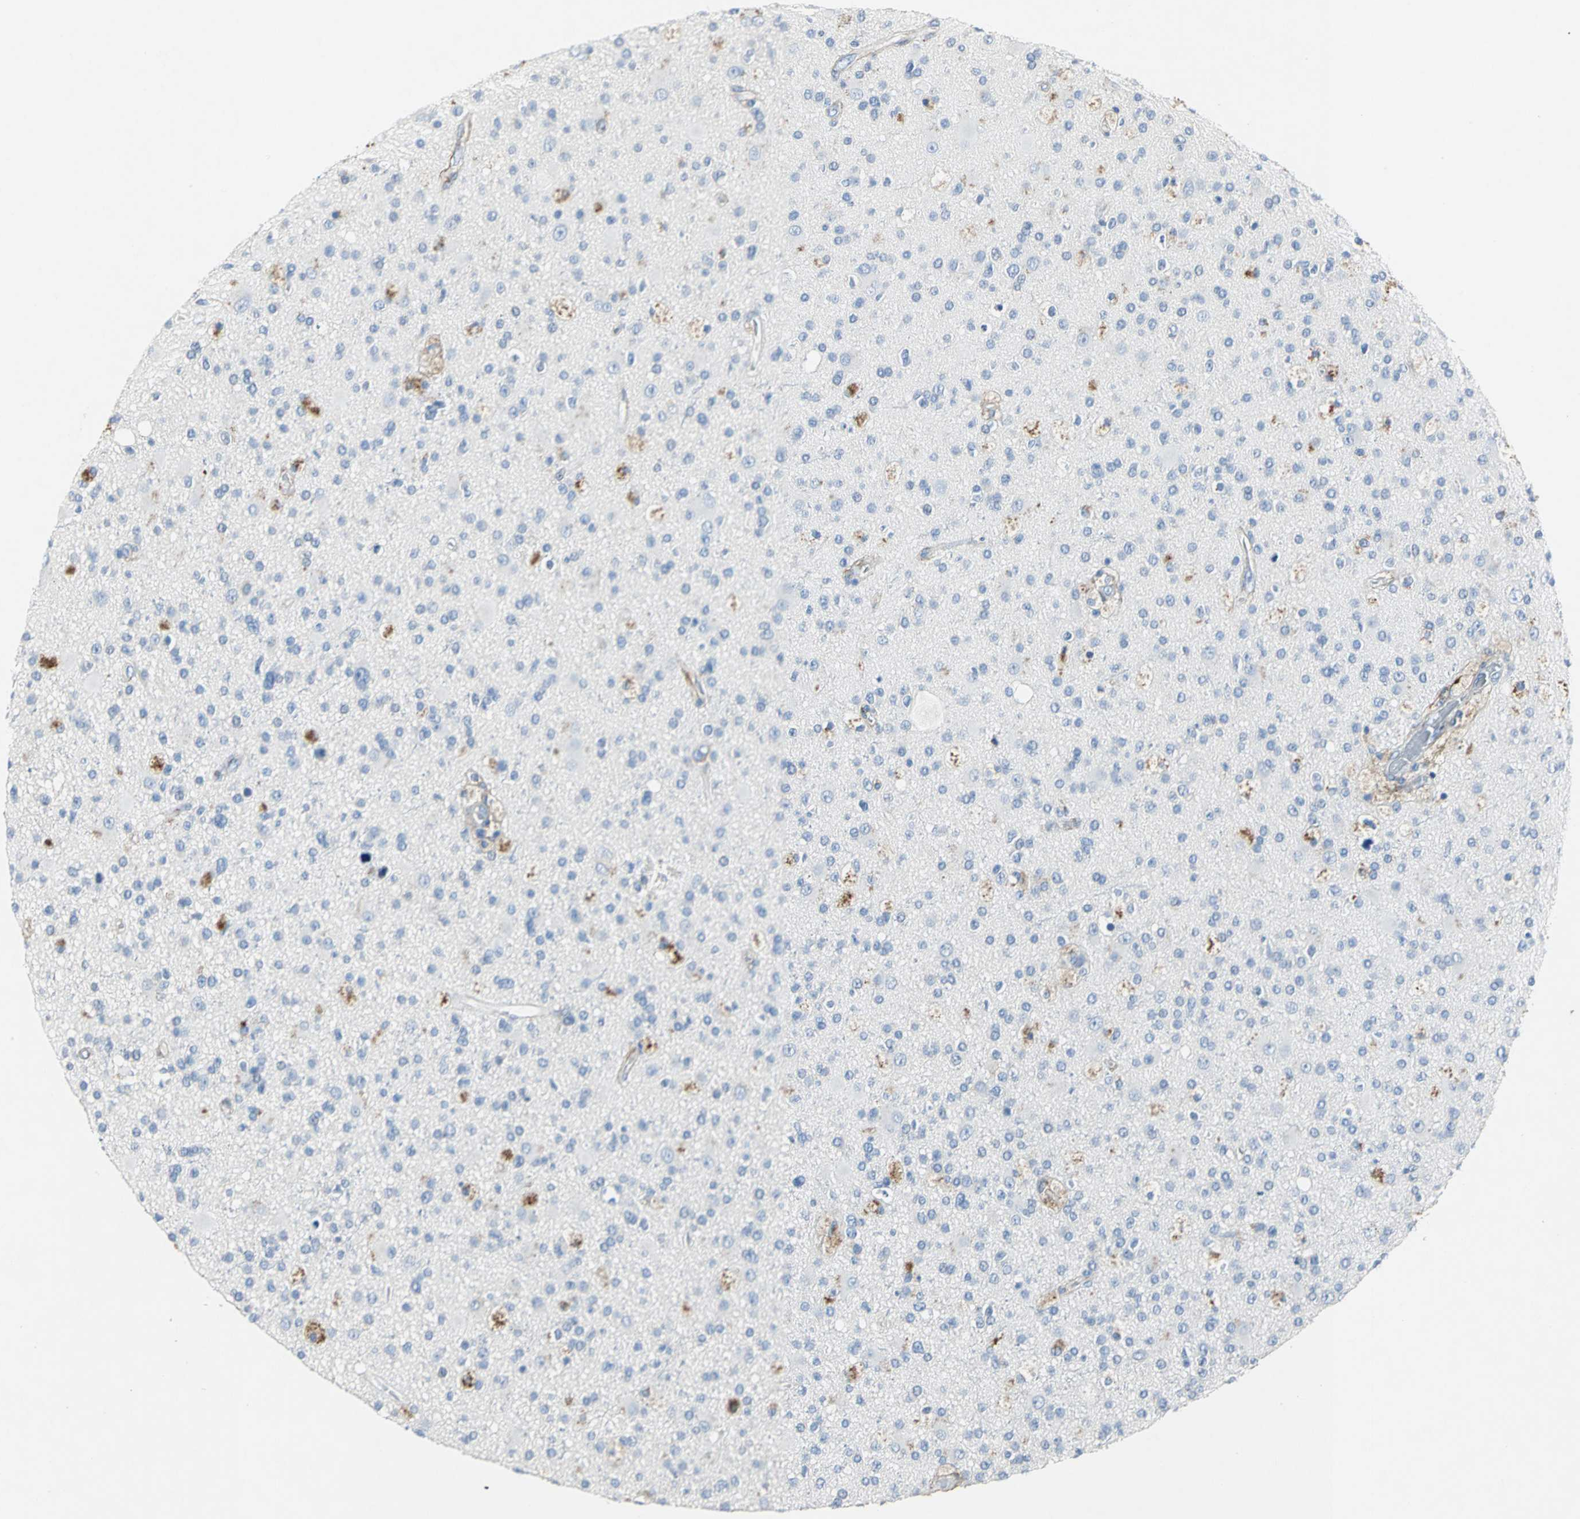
{"staining": {"intensity": "negative", "quantity": "none", "location": "none"}, "tissue": "glioma", "cell_type": "Tumor cells", "image_type": "cancer", "snomed": [{"axis": "morphology", "description": "Glioma, malignant, High grade"}, {"axis": "topography", "description": "Brain"}], "caption": "A micrograph of human glioma is negative for staining in tumor cells. (DAB (3,3'-diaminobenzidine) IHC with hematoxylin counter stain).", "gene": "EFNB3", "patient": {"sex": "male", "age": 33}}